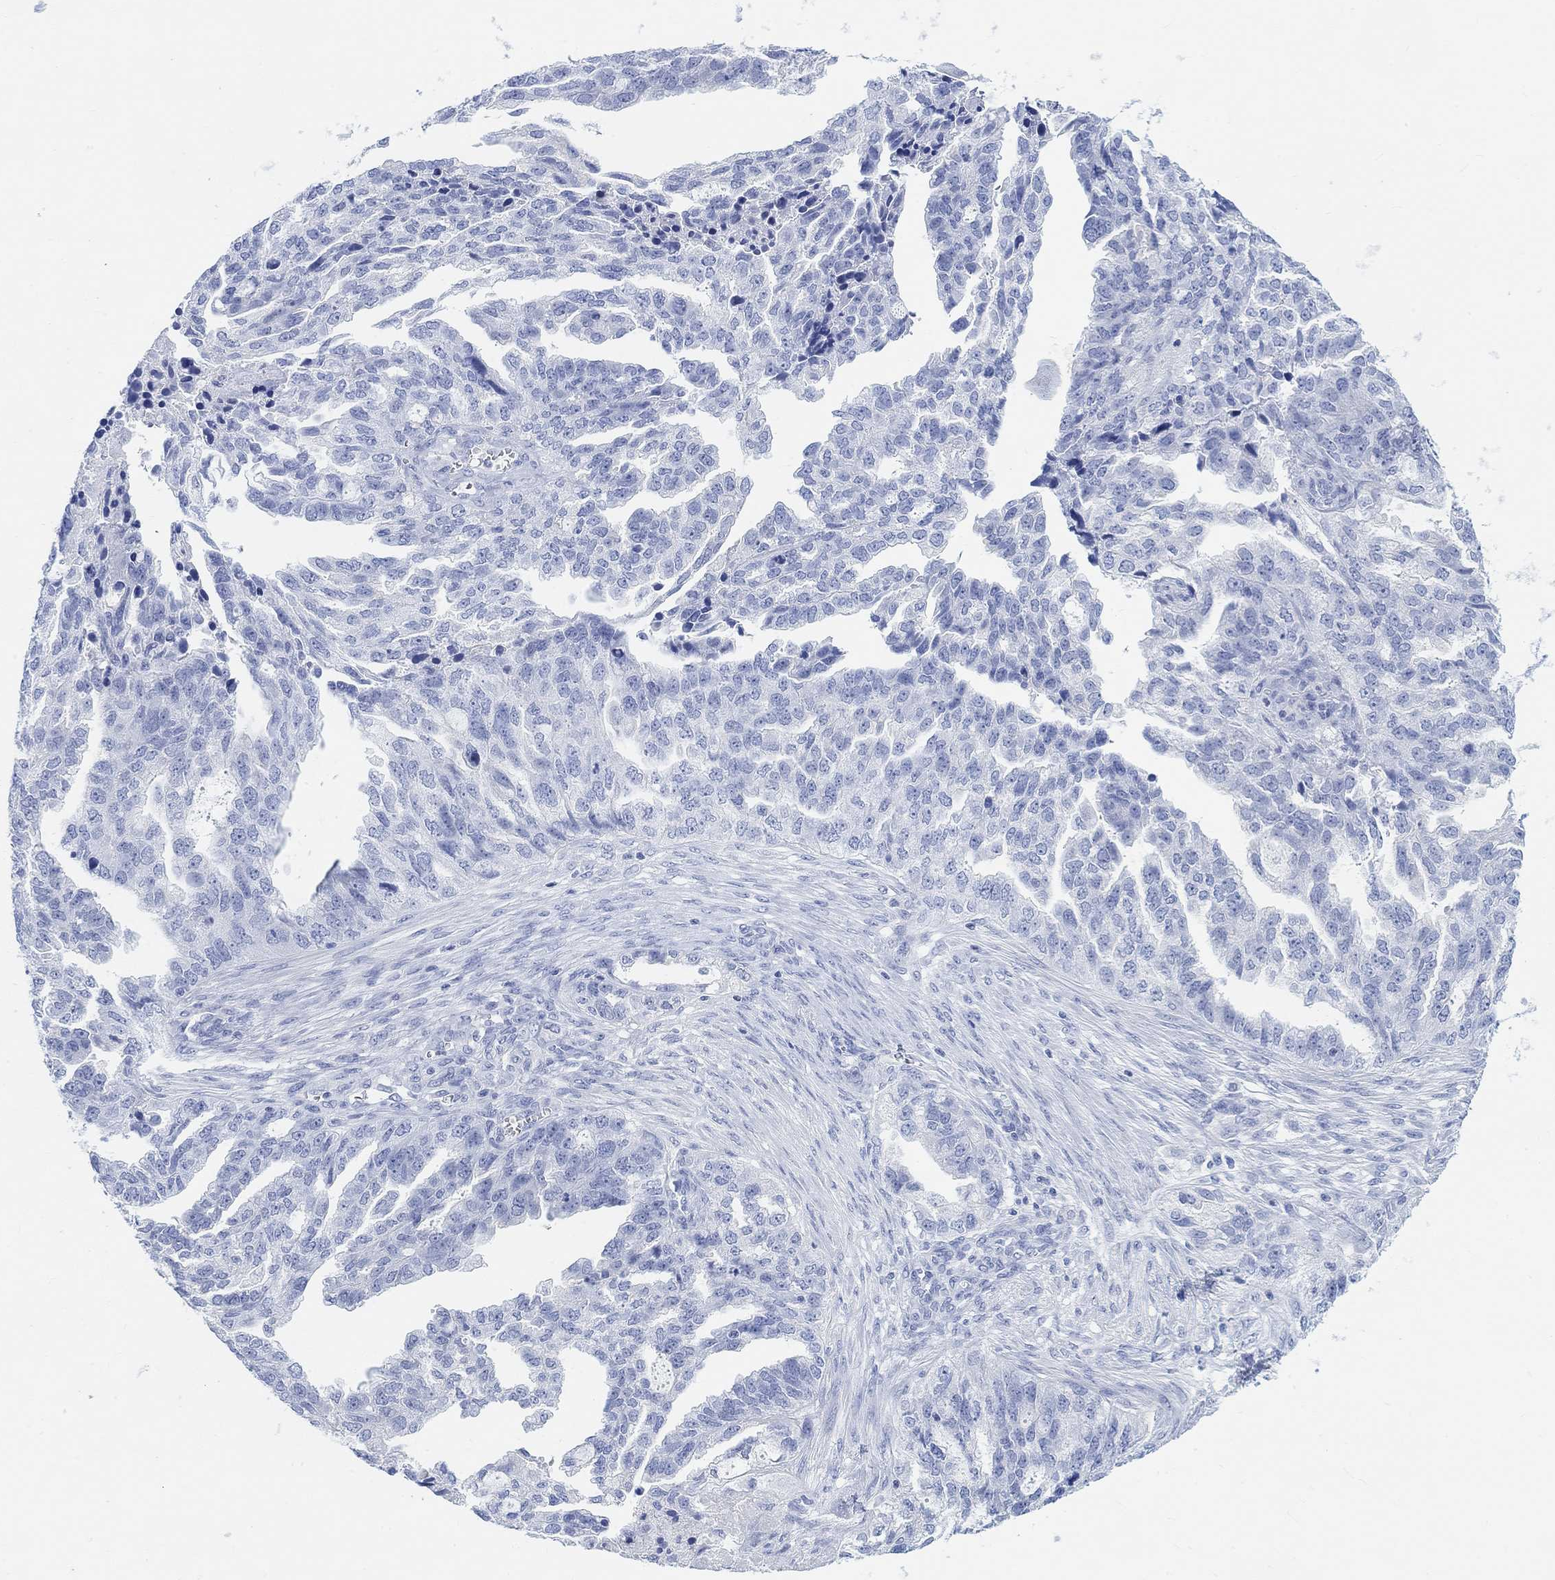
{"staining": {"intensity": "negative", "quantity": "none", "location": "none"}, "tissue": "ovarian cancer", "cell_type": "Tumor cells", "image_type": "cancer", "snomed": [{"axis": "morphology", "description": "Cystadenocarcinoma, serous, NOS"}, {"axis": "topography", "description": "Ovary"}], "caption": "DAB immunohistochemical staining of ovarian serous cystadenocarcinoma exhibits no significant expression in tumor cells.", "gene": "ENO4", "patient": {"sex": "female", "age": 51}}